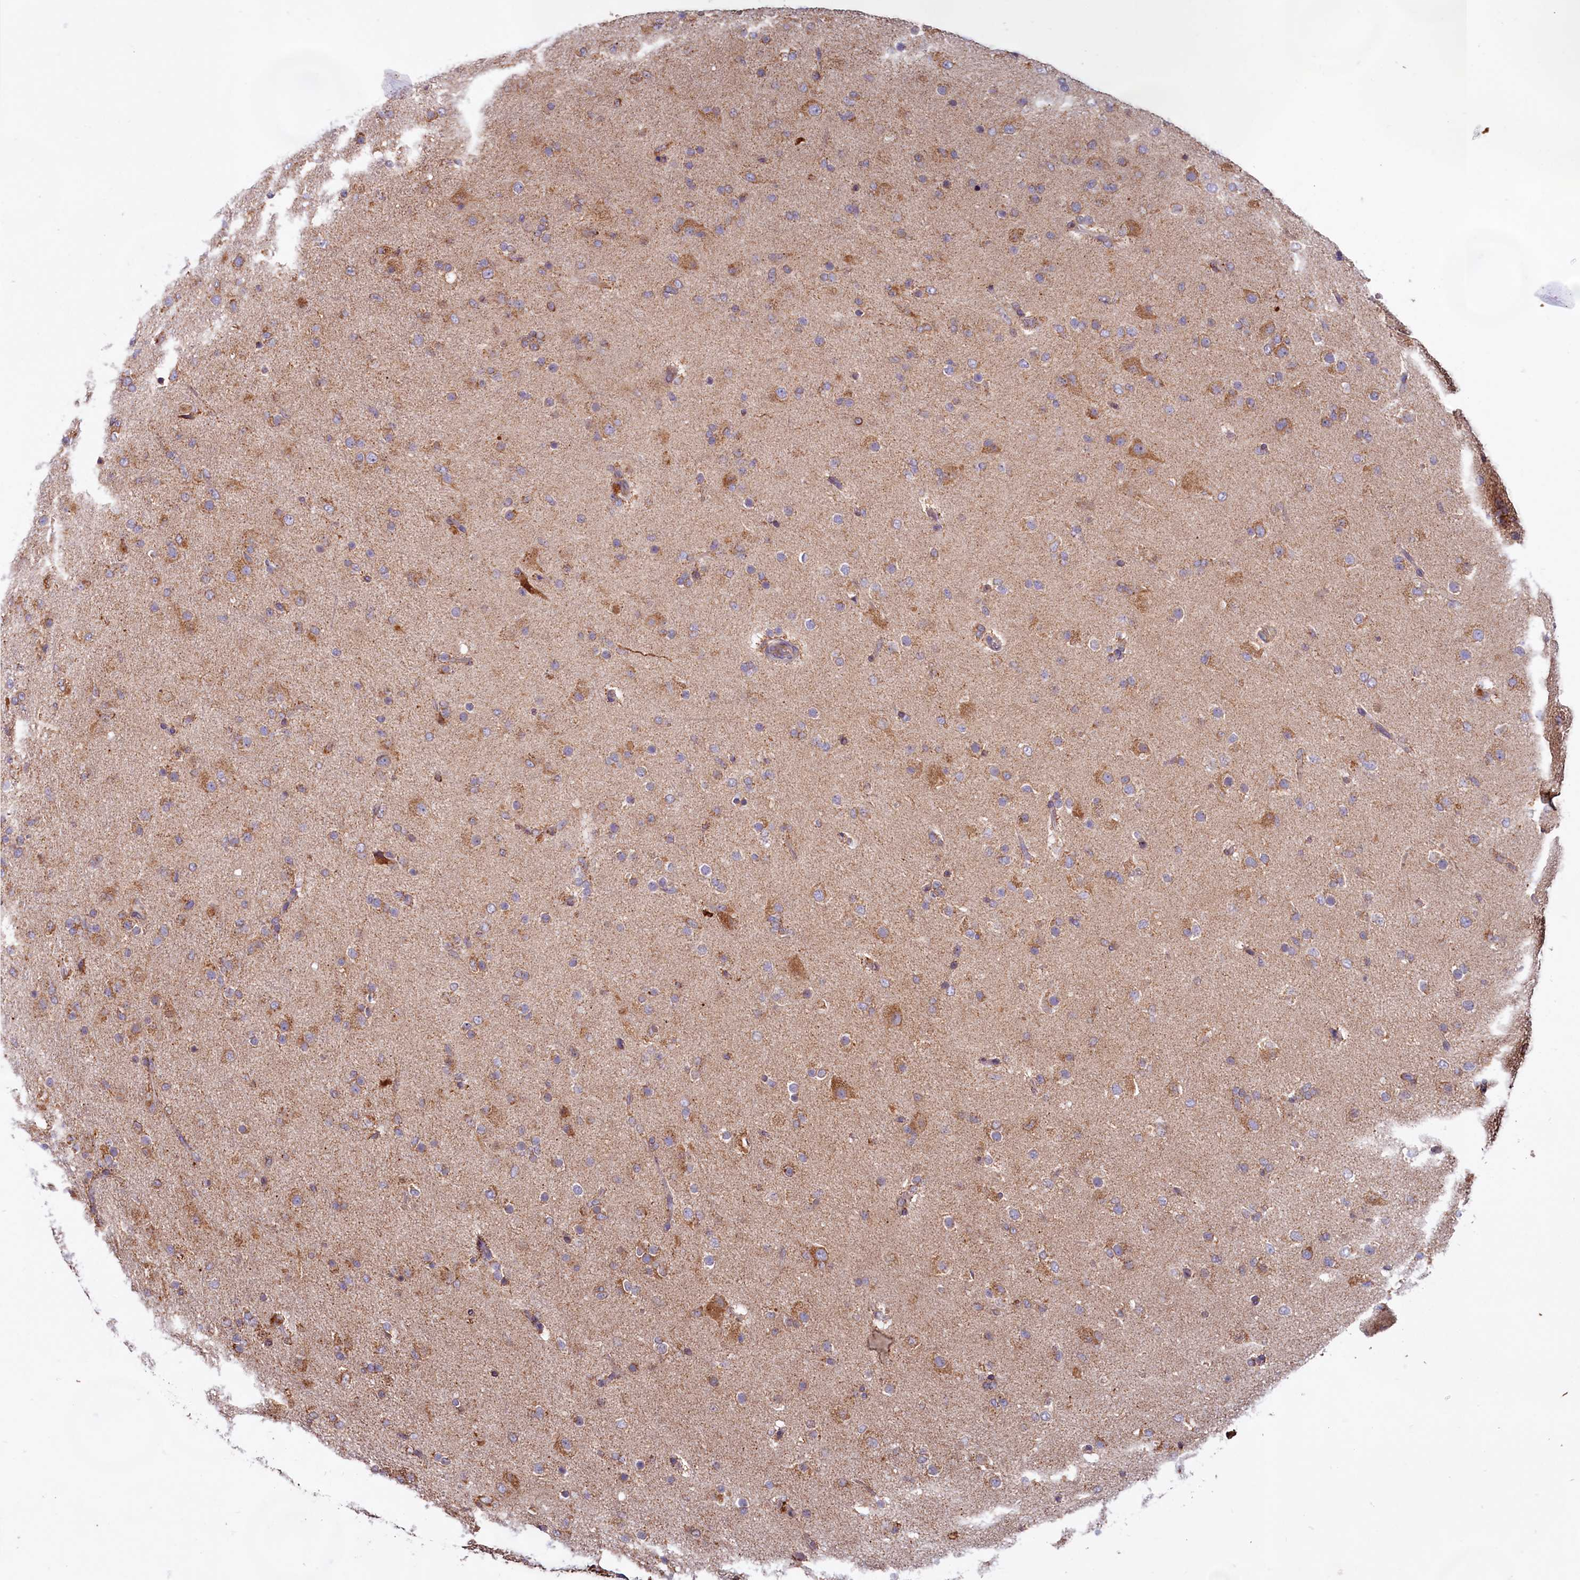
{"staining": {"intensity": "moderate", "quantity": "<25%", "location": "cytoplasmic/membranous"}, "tissue": "glioma", "cell_type": "Tumor cells", "image_type": "cancer", "snomed": [{"axis": "morphology", "description": "Glioma, malignant, Low grade"}, {"axis": "topography", "description": "Brain"}], "caption": "Immunohistochemistry (IHC) of malignant glioma (low-grade) exhibits low levels of moderate cytoplasmic/membranous expression in approximately <25% of tumor cells.", "gene": "TBC1D19", "patient": {"sex": "male", "age": 65}}